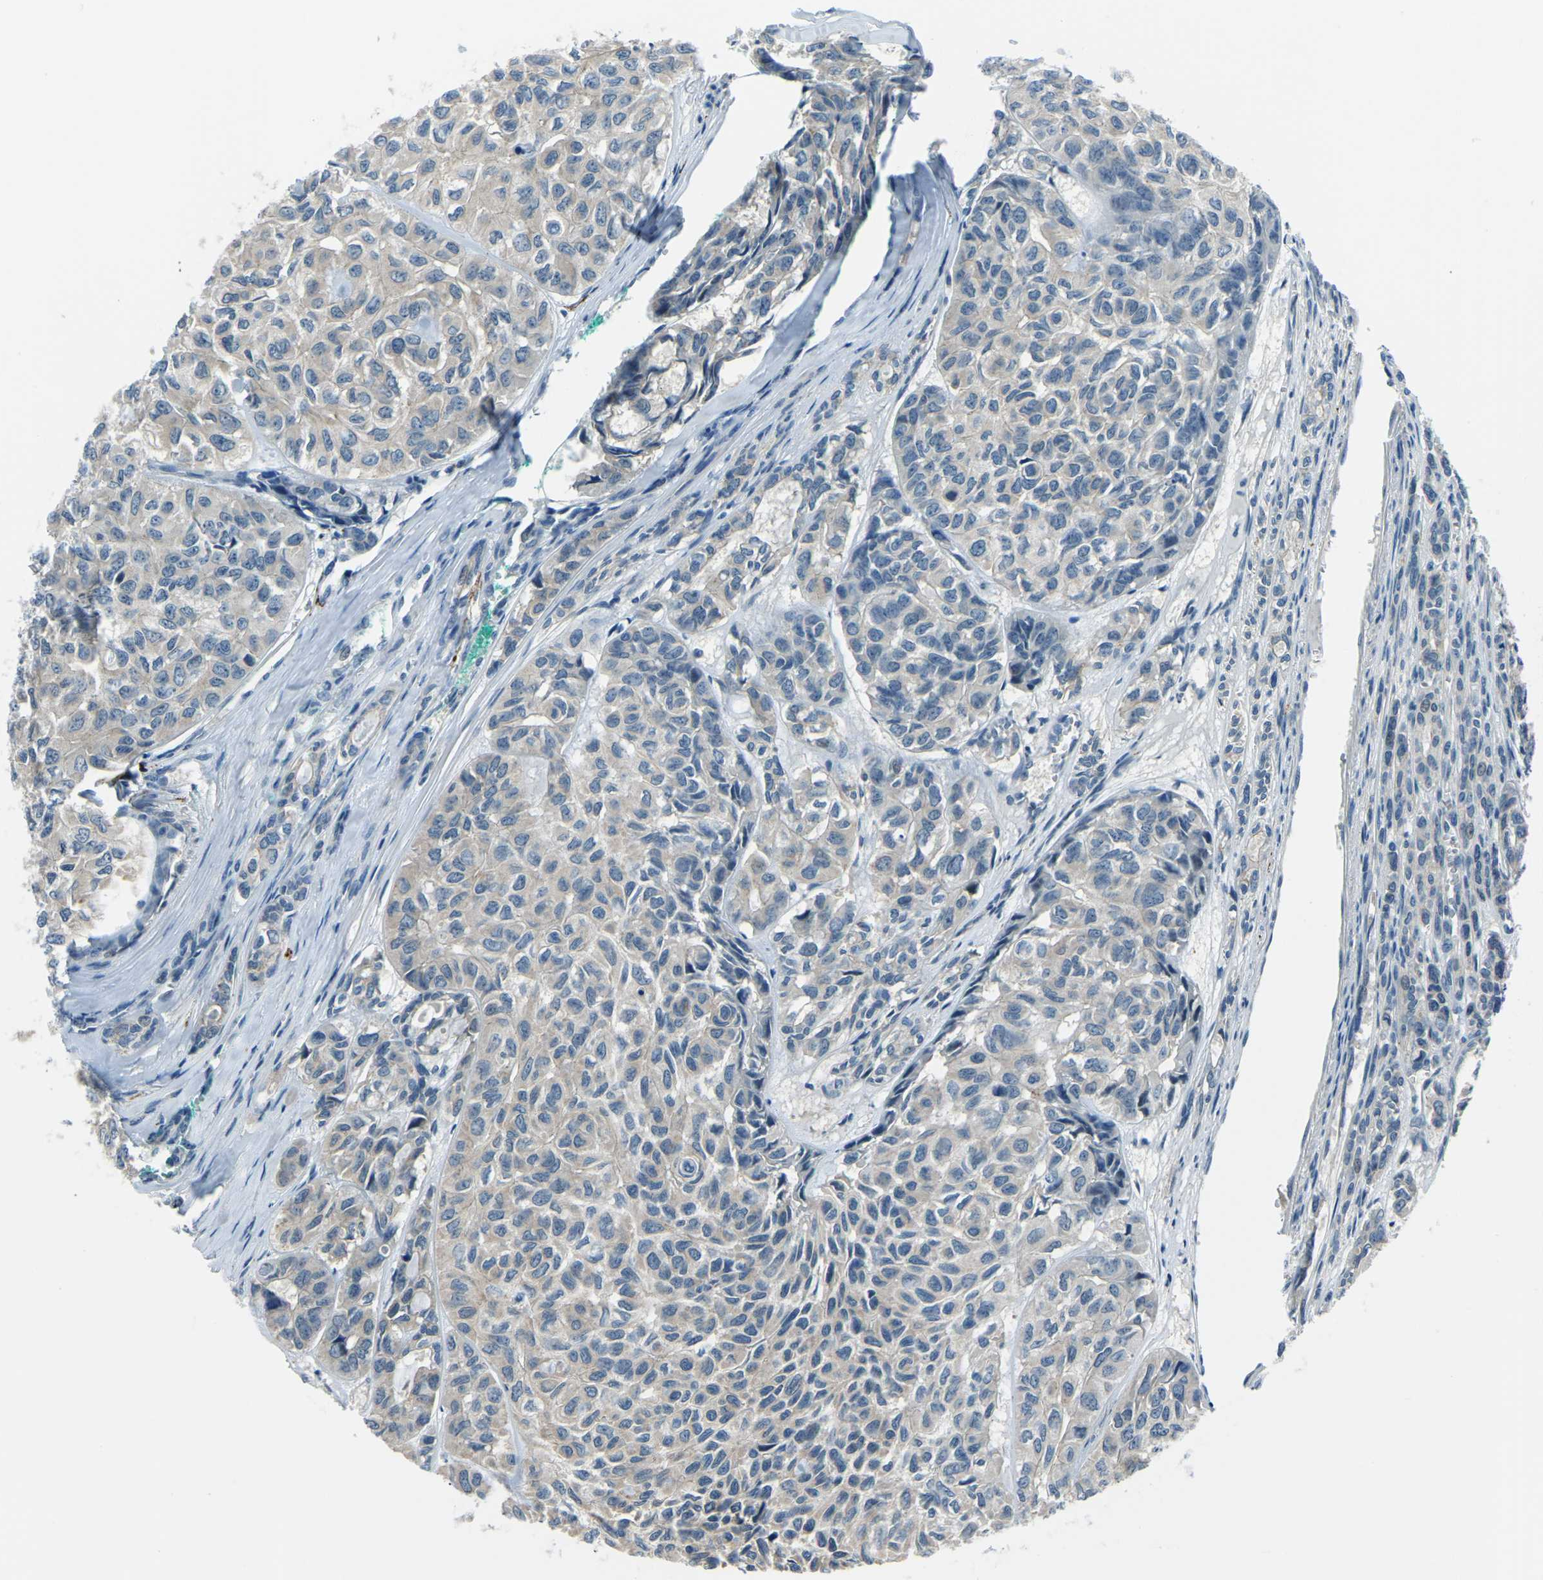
{"staining": {"intensity": "negative", "quantity": "none", "location": "none"}, "tissue": "head and neck cancer", "cell_type": "Tumor cells", "image_type": "cancer", "snomed": [{"axis": "morphology", "description": "Adenocarcinoma, NOS"}, {"axis": "topography", "description": "Salivary gland, NOS"}, {"axis": "topography", "description": "Head-Neck"}], "caption": "IHC image of head and neck cancer stained for a protein (brown), which demonstrates no expression in tumor cells. (Brightfield microscopy of DAB immunohistochemistry (IHC) at high magnification).", "gene": "RRP1", "patient": {"sex": "female", "age": 76}}